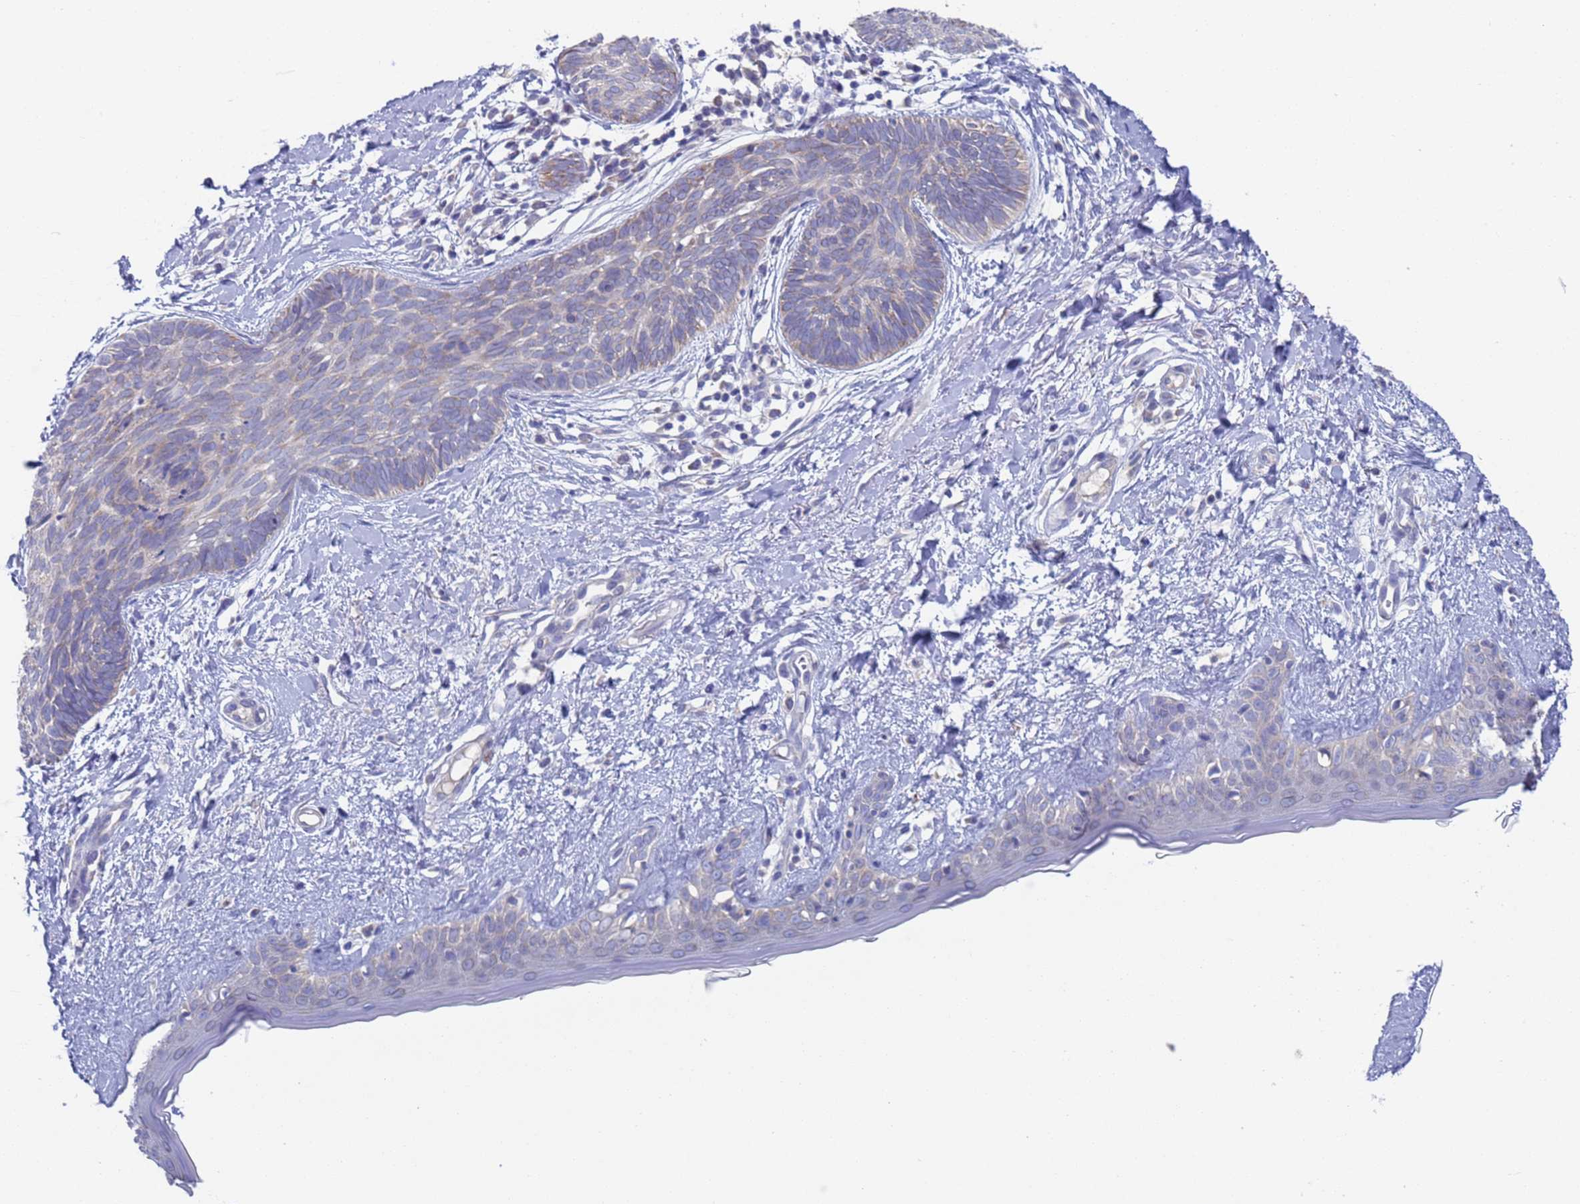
{"staining": {"intensity": "negative", "quantity": "none", "location": "none"}, "tissue": "skin cancer", "cell_type": "Tumor cells", "image_type": "cancer", "snomed": [{"axis": "morphology", "description": "Basal cell carcinoma"}, {"axis": "topography", "description": "Skin"}], "caption": "There is no significant staining in tumor cells of skin cancer (basal cell carcinoma). (DAB IHC visualized using brightfield microscopy, high magnification).", "gene": "PET117", "patient": {"sex": "female", "age": 81}}